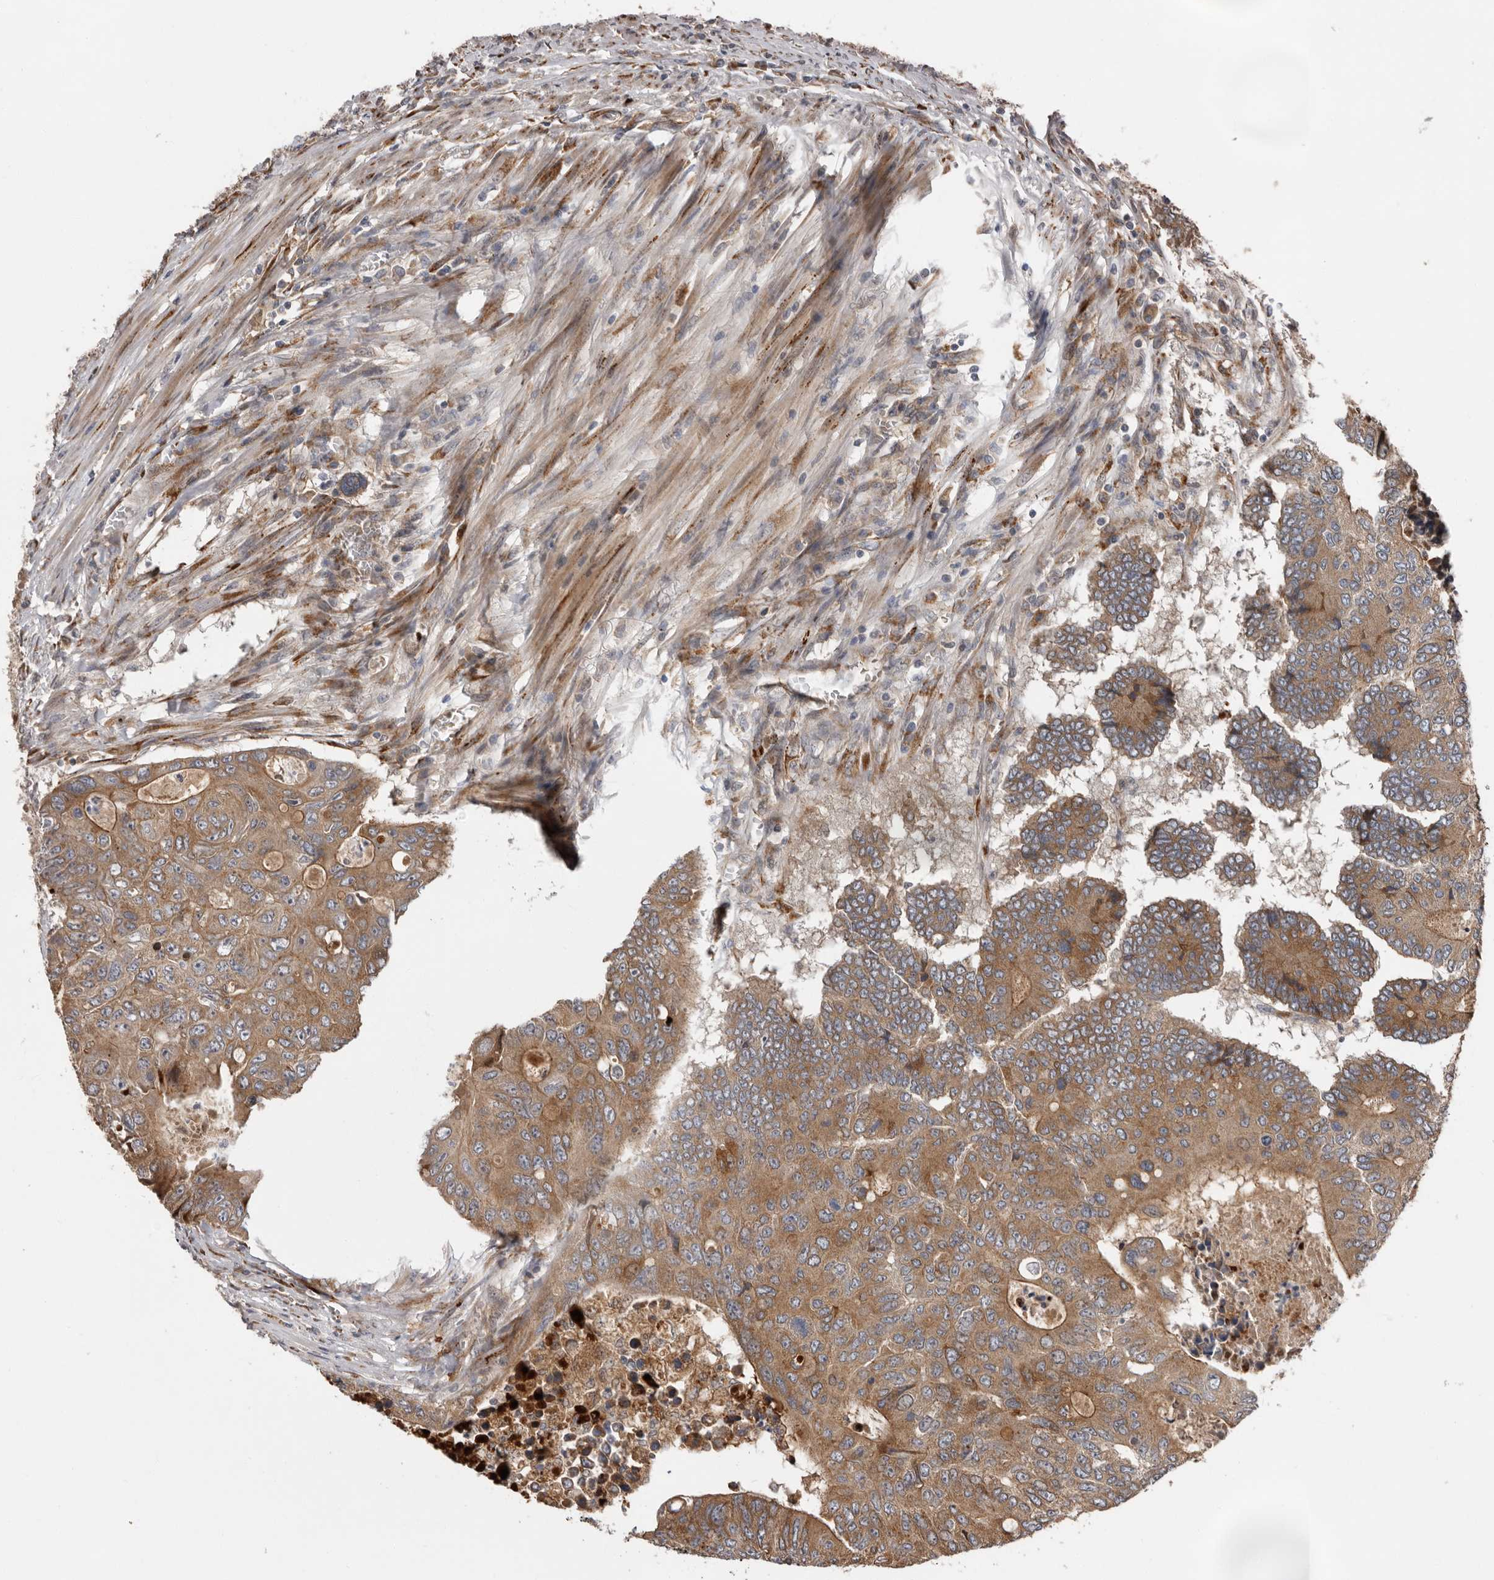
{"staining": {"intensity": "moderate", "quantity": ">75%", "location": "cytoplasmic/membranous"}, "tissue": "colorectal cancer", "cell_type": "Tumor cells", "image_type": "cancer", "snomed": [{"axis": "morphology", "description": "Adenocarcinoma, NOS"}, {"axis": "topography", "description": "Colon"}], "caption": "Colorectal adenocarcinoma was stained to show a protein in brown. There is medium levels of moderate cytoplasmic/membranous expression in about >75% of tumor cells.", "gene": "MTF1", "patient": {"sex": "male", "age": 87}}